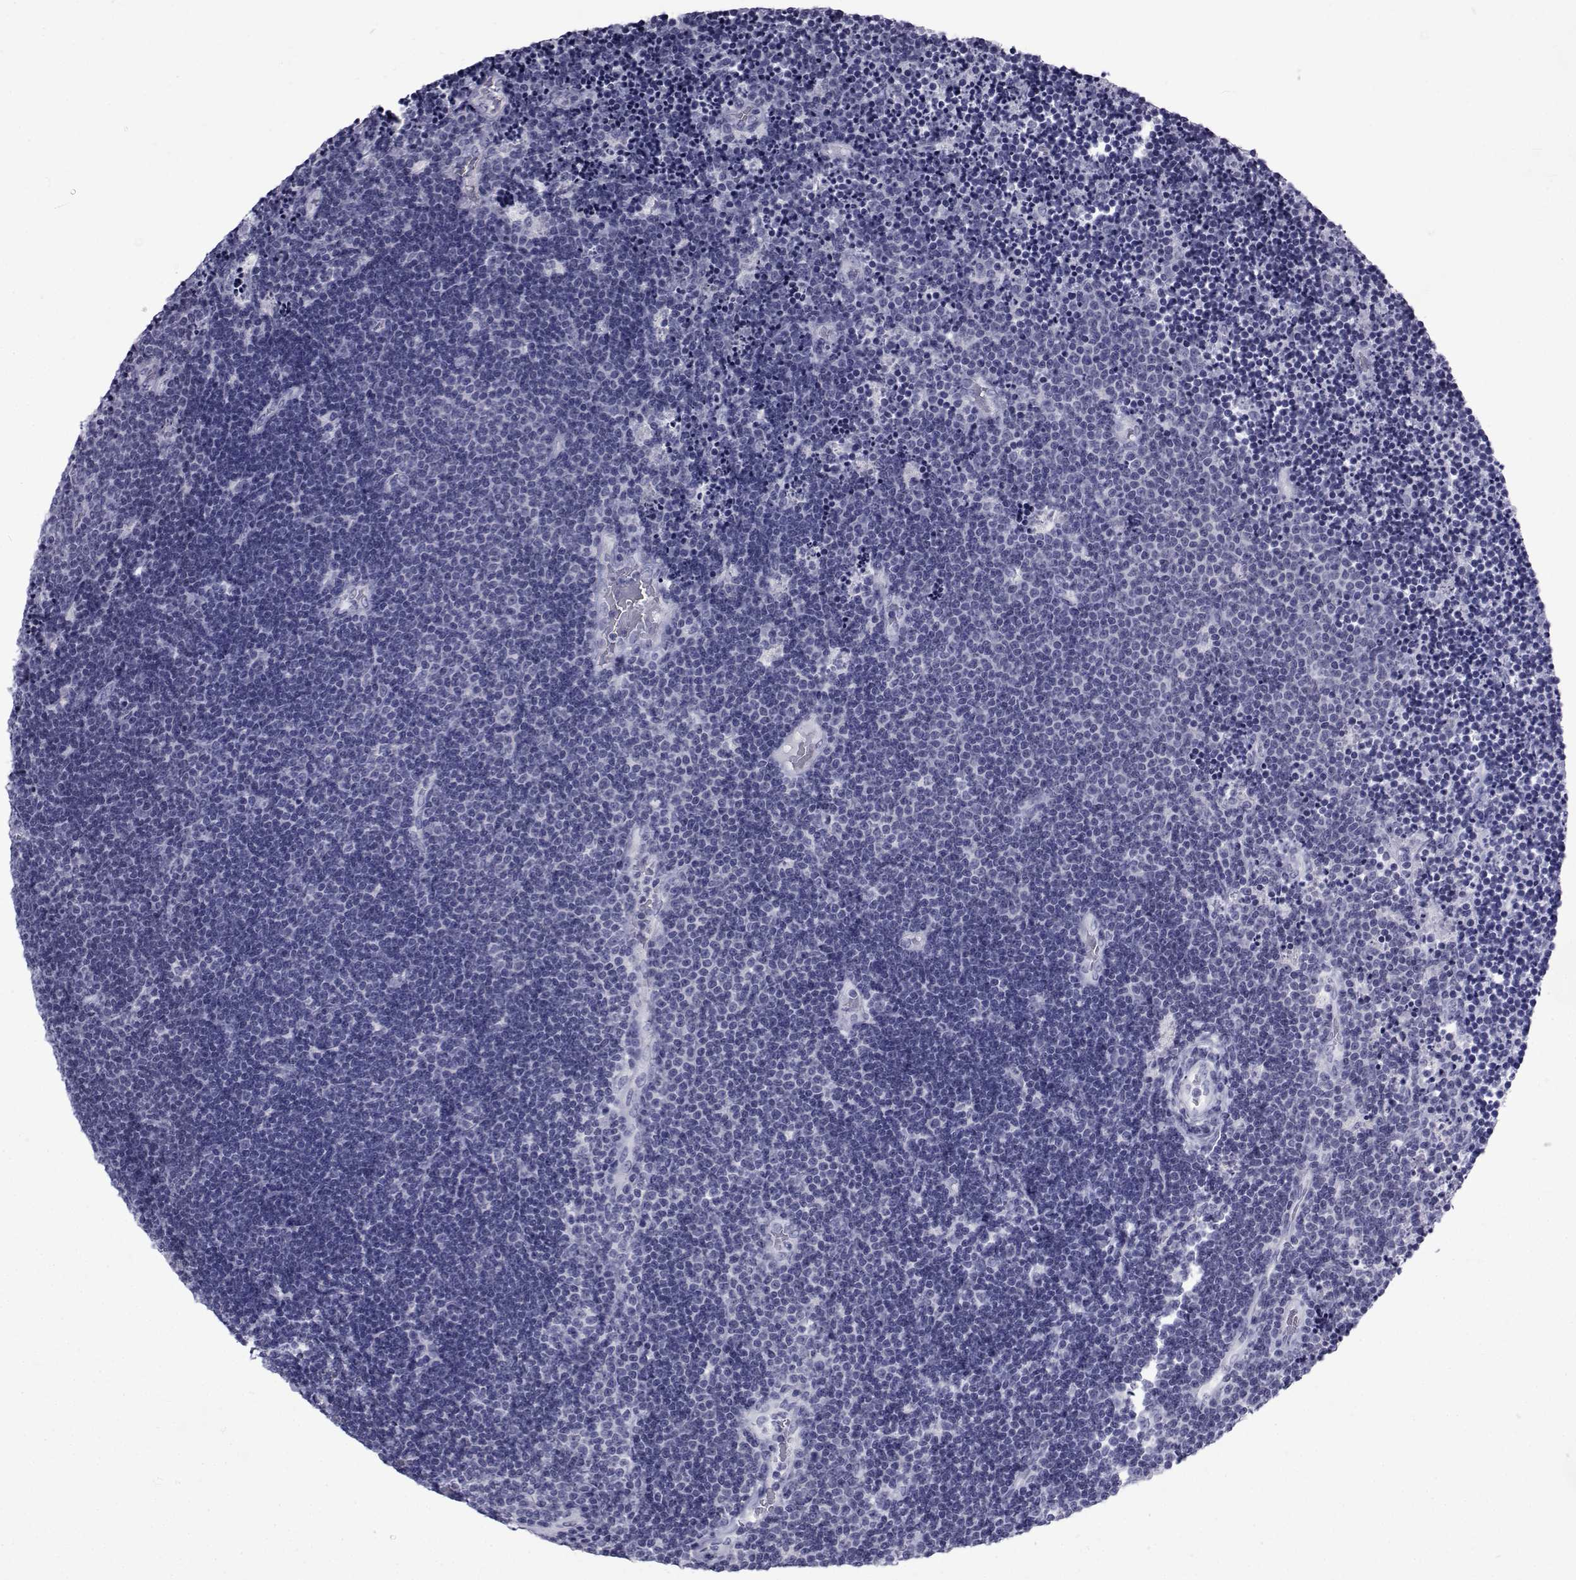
{"staining": {"intensity": "negative", "quantity": "none", "location": "none"}, "tissue": "lymphoma", "cell_type": "Tumor cells", "image_type": "cancer", "snomed": [{"axis": "morphology", "description": "Malignant lymphoma, non-Hodgkin's type, Low grade"}, {"axis": "topography", "description": "Brain"}], "caption": "An IHC image of malignant lymphoma, non-Hodgkin's type (low-grade) is shown. There is no staining in tumor cells of malignant lymphoma, non-Hodgkin's type (low-grade).", "gene": "PDE6H", "patient": {"sex": "female", "age": 66}}